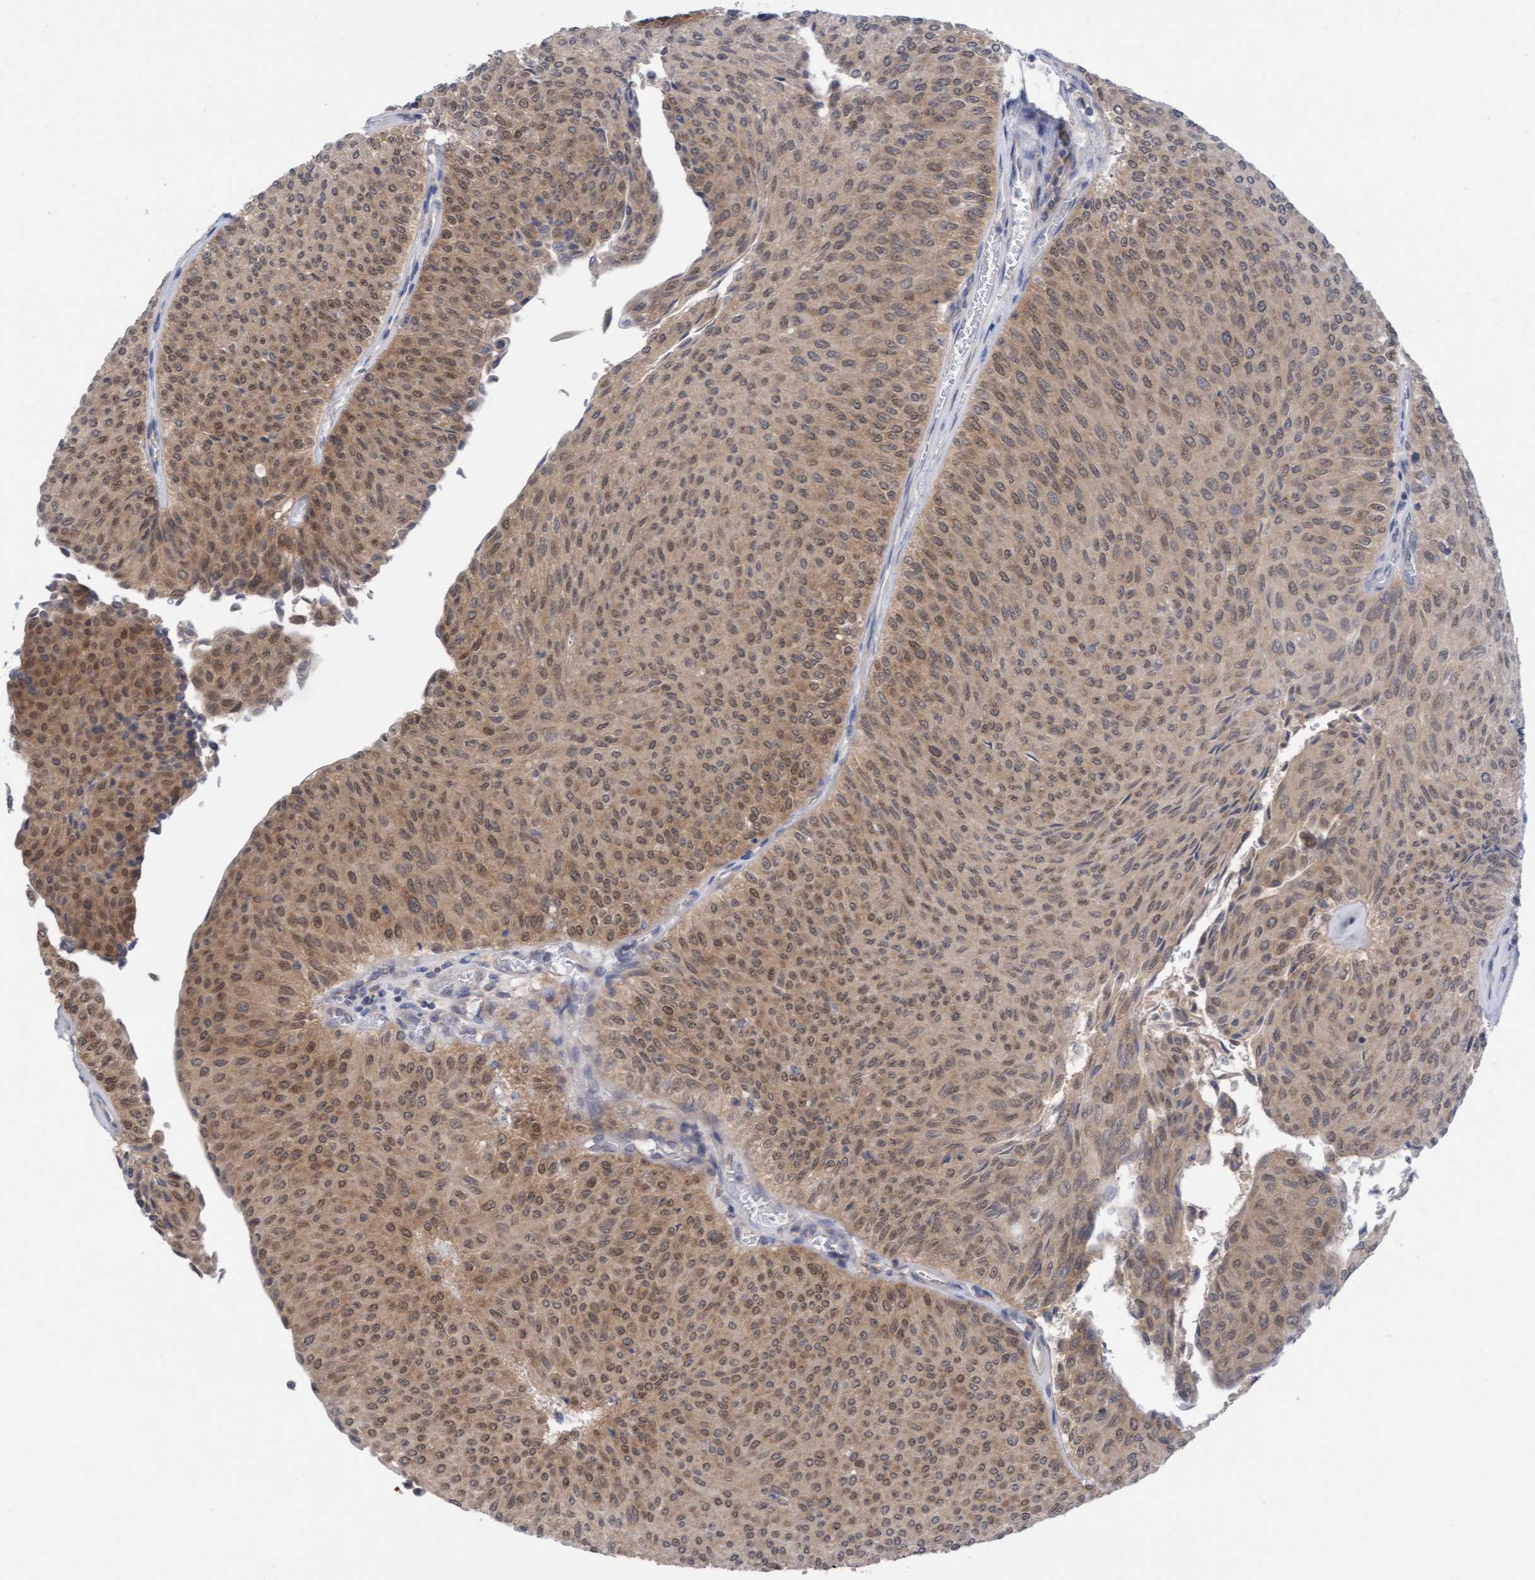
{"staining": {"intensity": "moderate", "quantity": ">75%", "location": "cytoplasmic/membranous,nuclear"}, "tissue": "urothelial cancer", "cell_type": "Tumor cells", "image_type": "cancer", "snomed": [{"axis": "morphology", "description": "Urothelial carcinoma, Low grade"}, {"axis": "topography", "description": "Urinary bladder"}], "caption": "There is medium levels of moderate cytoplasmic/membranous and nuclear expression in tumor cells of urothelial carcinoma (low-grade), as demonstrated by immunohistochemical staining (brown color).", "gene": "AMZ2", "patient": {"sex": "male", "age": 78}}